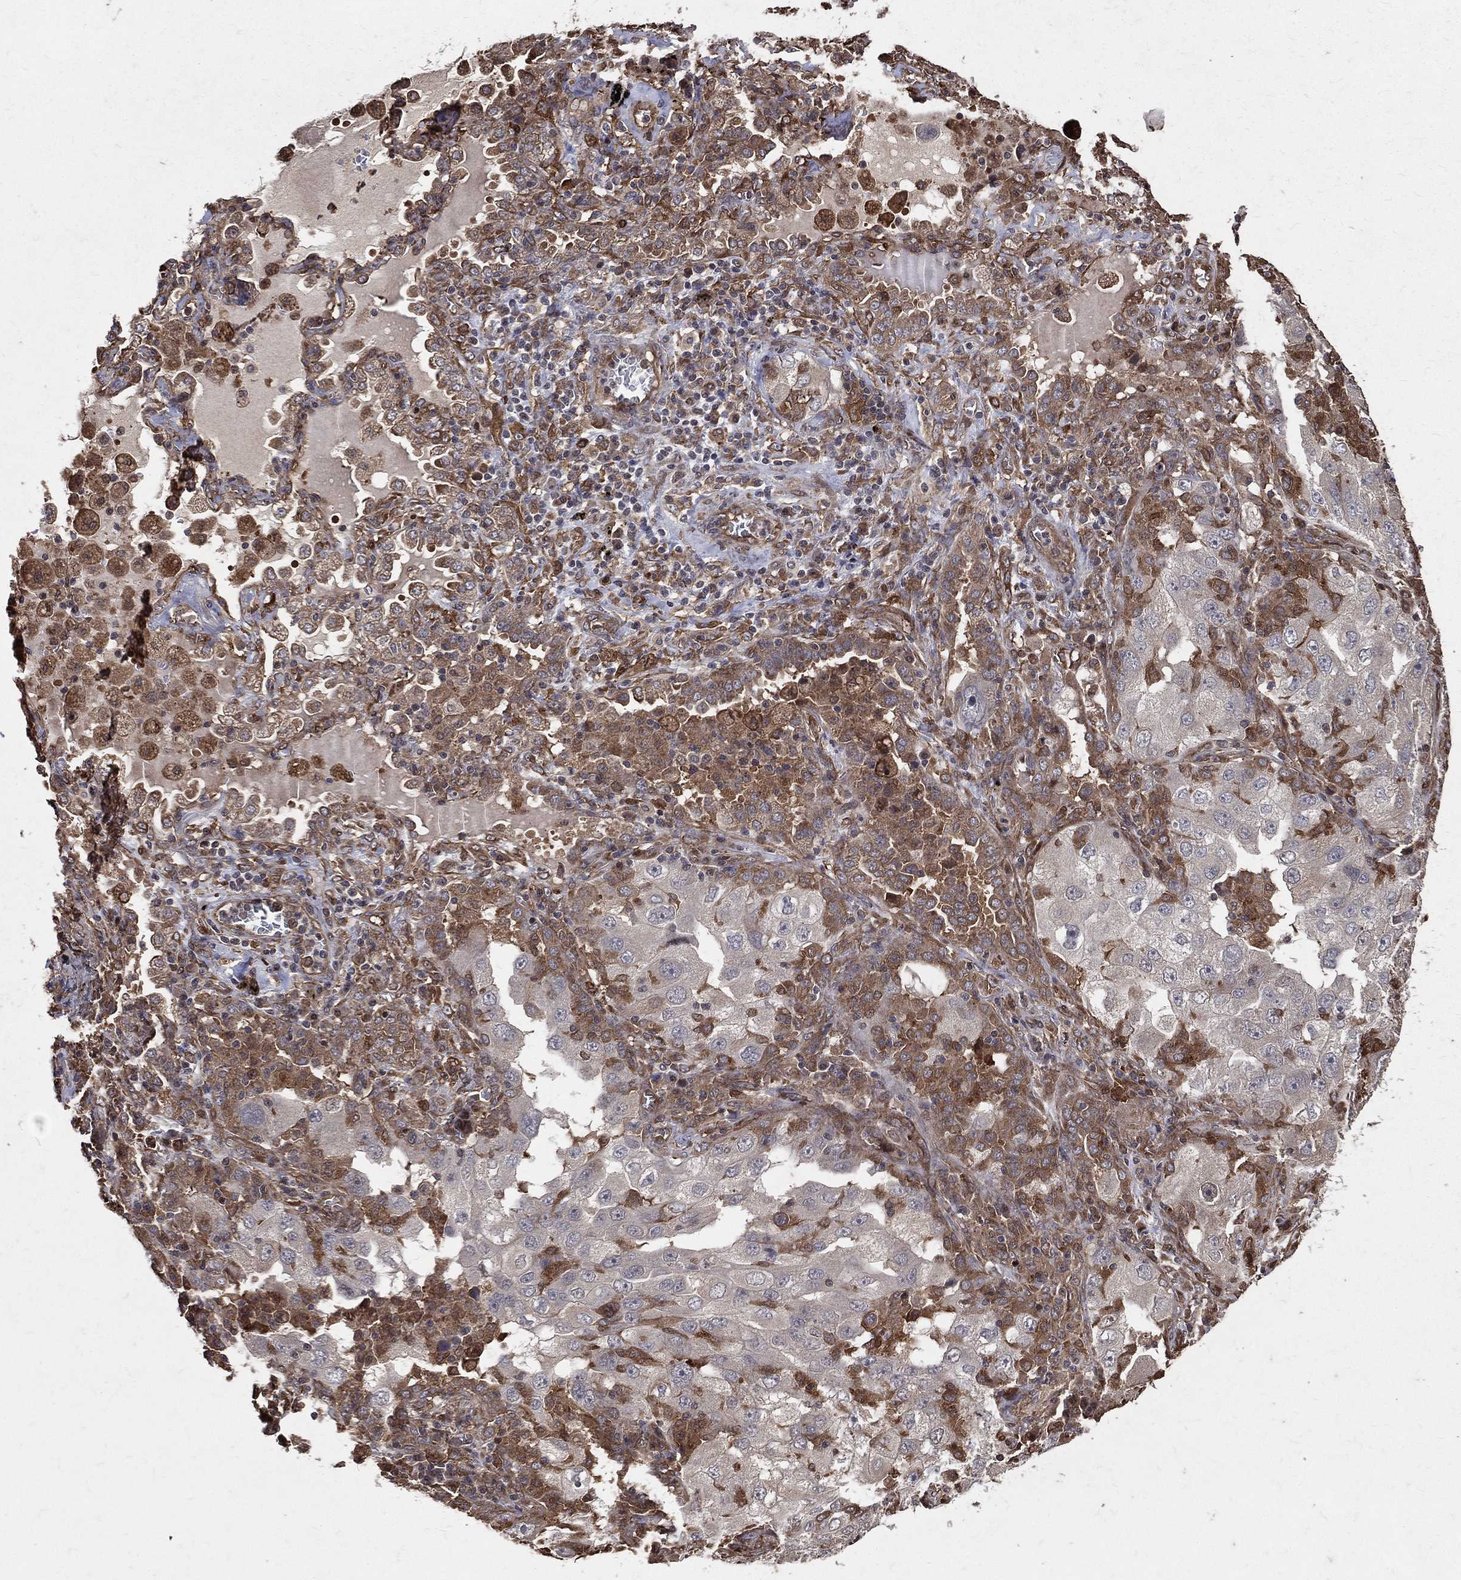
{"staining": {"intensity": "moderate", "quantity": "25%-75%", "location": "cytoplasmic/membranous"}, "tissue": "lung cancer", "cell_type": "Tumor cells", "image_type": "cancer", "snomed": [{"axis": "morphology", "description": "Adenocarcinoma, NOS"}, {"axis": "topography", "description": "Lung"}], "caption": "Protein expression analysis of lung cancer (adenocarcinoma) displays moderate cytoplasmic/membranous expression in approximately 25%-75% of tumor cells.", "gene": "DPYSL2", "patient": {"sex": "female", "age": 61}}